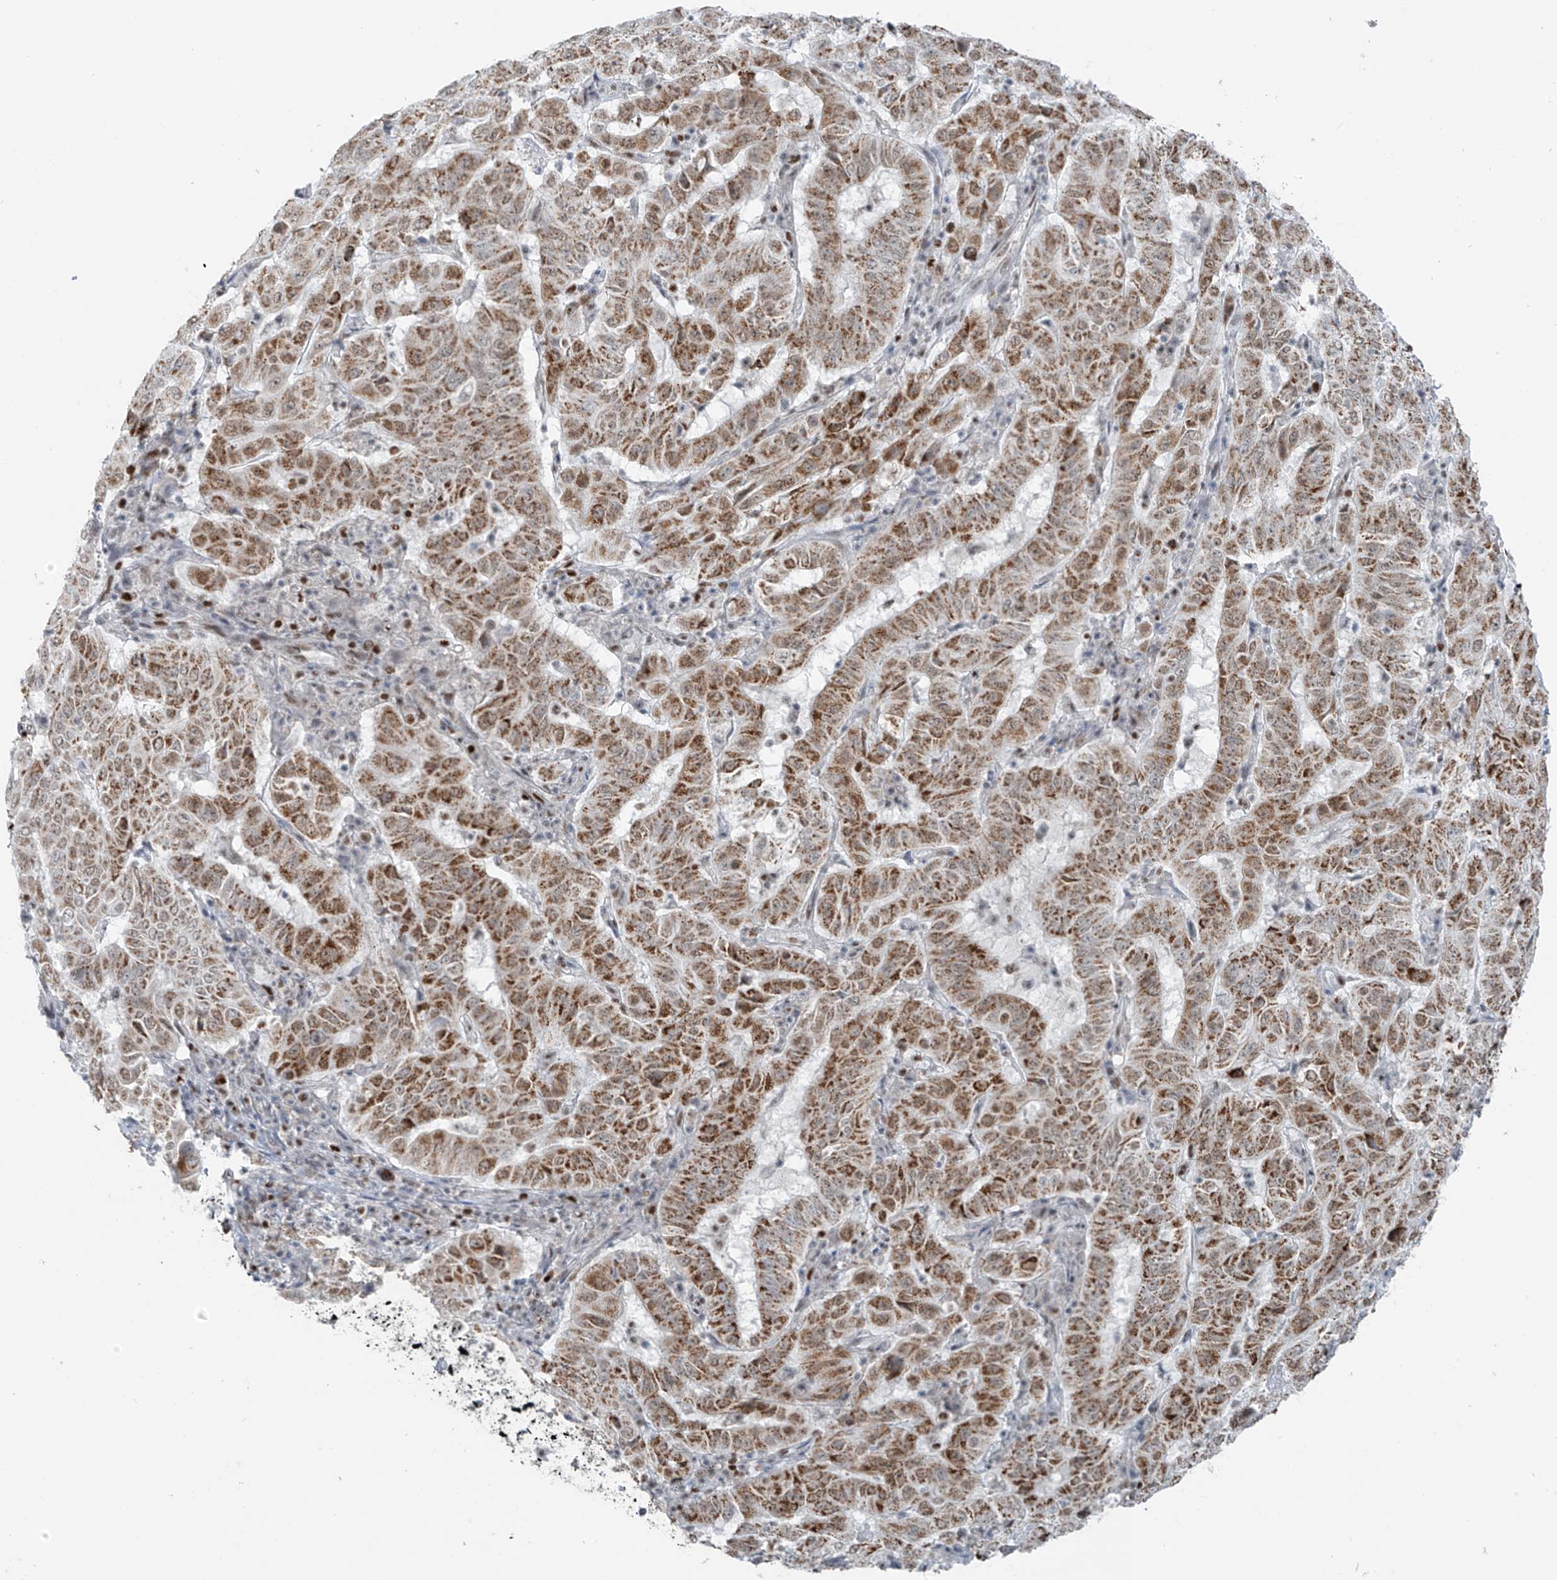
{"staining": {"intensity": "moderate", "quantity": ">75%", "location": "cytoplasmic/membranous"}, "tissue": "pancreatic cancer", "cell_type": "Tumor cells", "image_type": "cancer", "snomed": [{"axis": "morphology", "description": "Adenocarcinoma, NOS"}, {"axis": "topography", "description": "Pancreas"}], "caption": "Immunohistochemical staining of human adenocarcinoma (pancreatic) exhibits moderate cytoplasmic/membranous protein staining in about >75% of tumor cells.", "gene": "WRNIP1", "patient": {"sex": "male", "age": 63}}